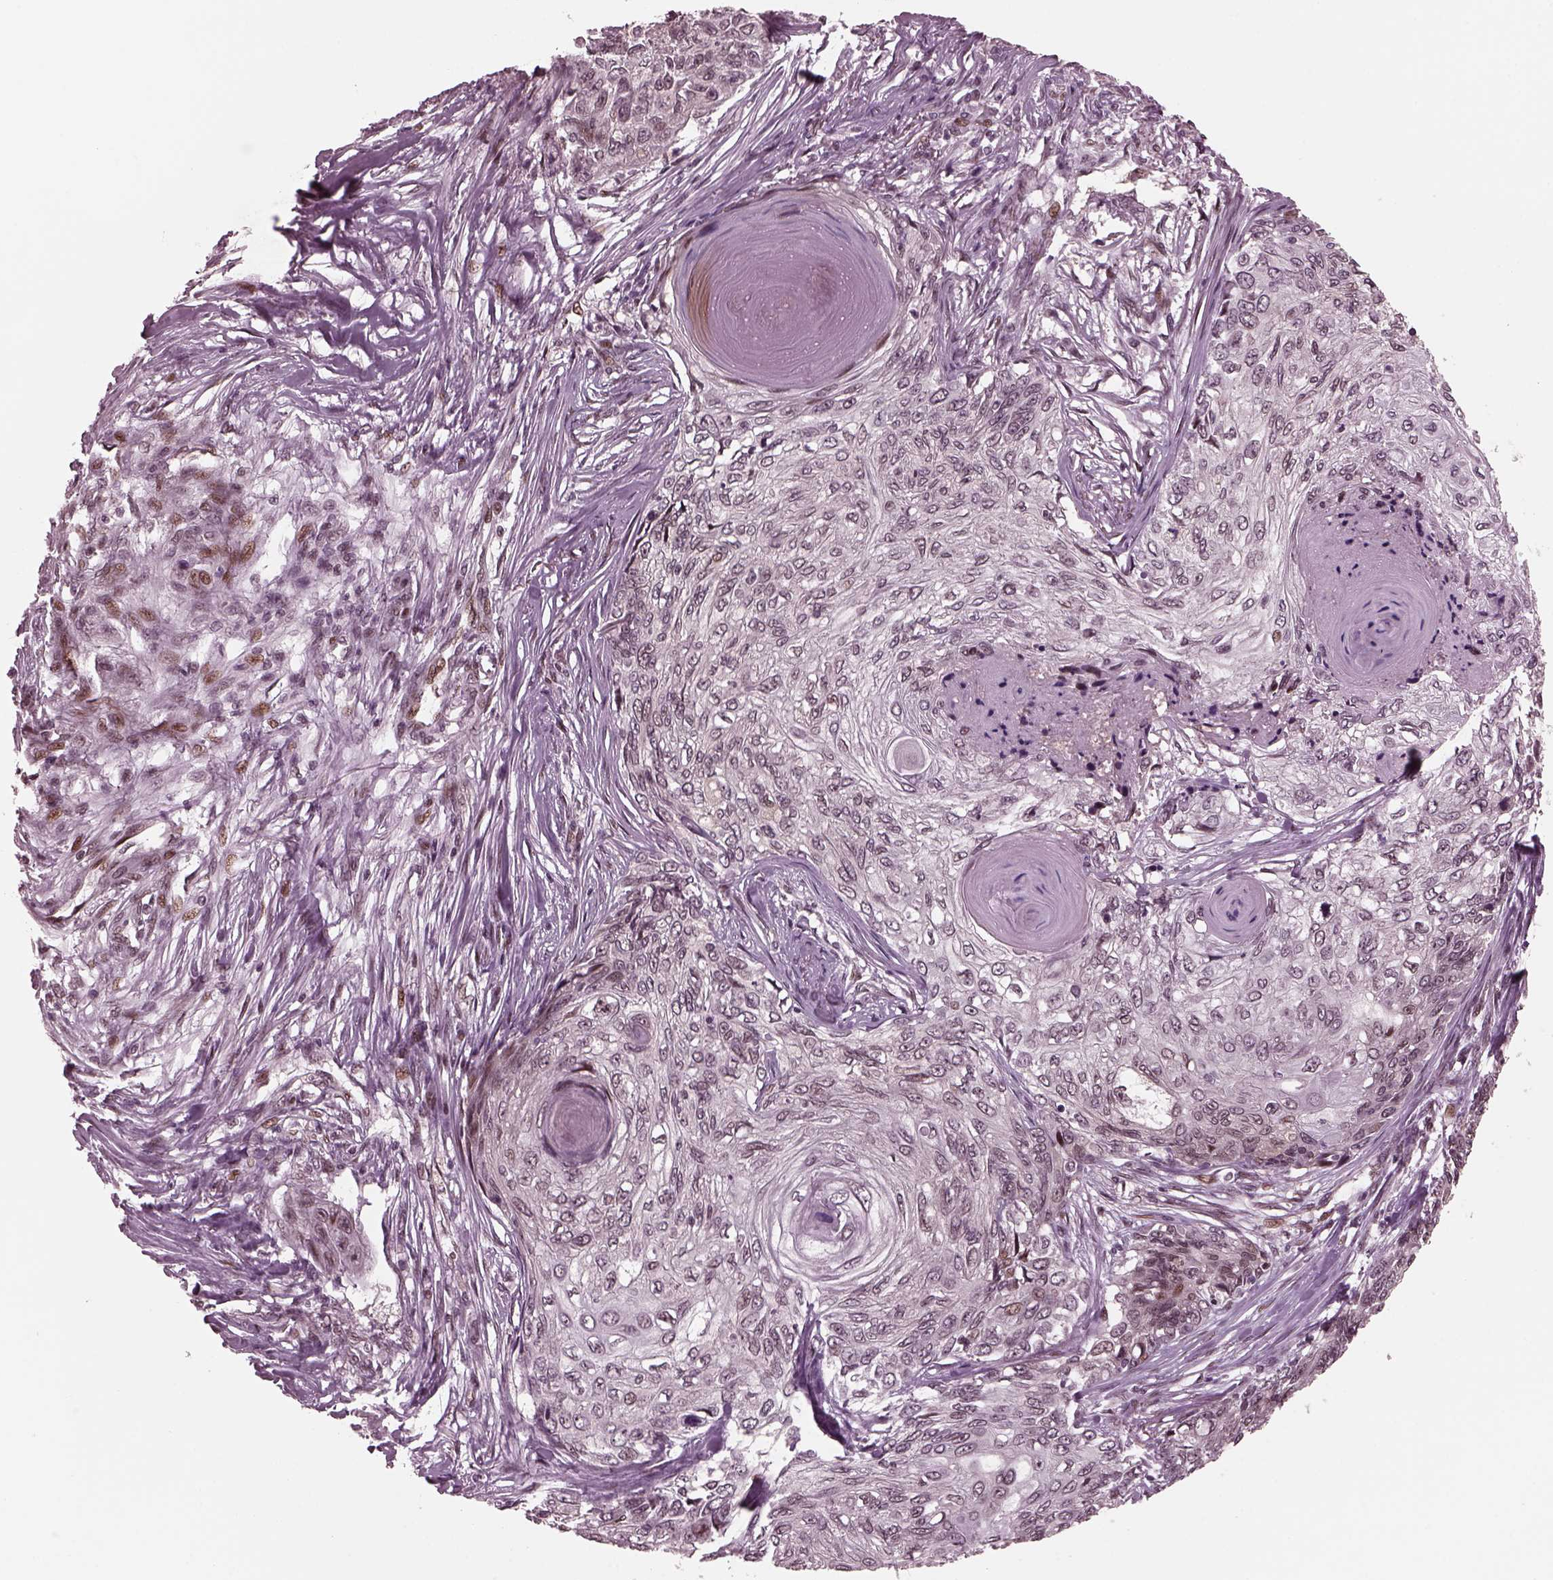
{"staining": {"intensity": "moderate", "quantity": "<25%", "location": "nuclear"}, "tissue": "skin cancer", "cell_type": "Tumor cells", "image_type": "cancer", "snomed": [{"axis": "morphology", "description": "Squamous cell carcinoma, NOS"}, {"axis": "topography", "description": "Skin"}], "caption": "This photomicrograph exhibits immunohistochemistry (IHC) staining of human skin cancer, with low moderate nuclear positivity in about <25% of tumor cells.", "gene": "TRIB3", "patient": {"sex": "male", "age": 92}}